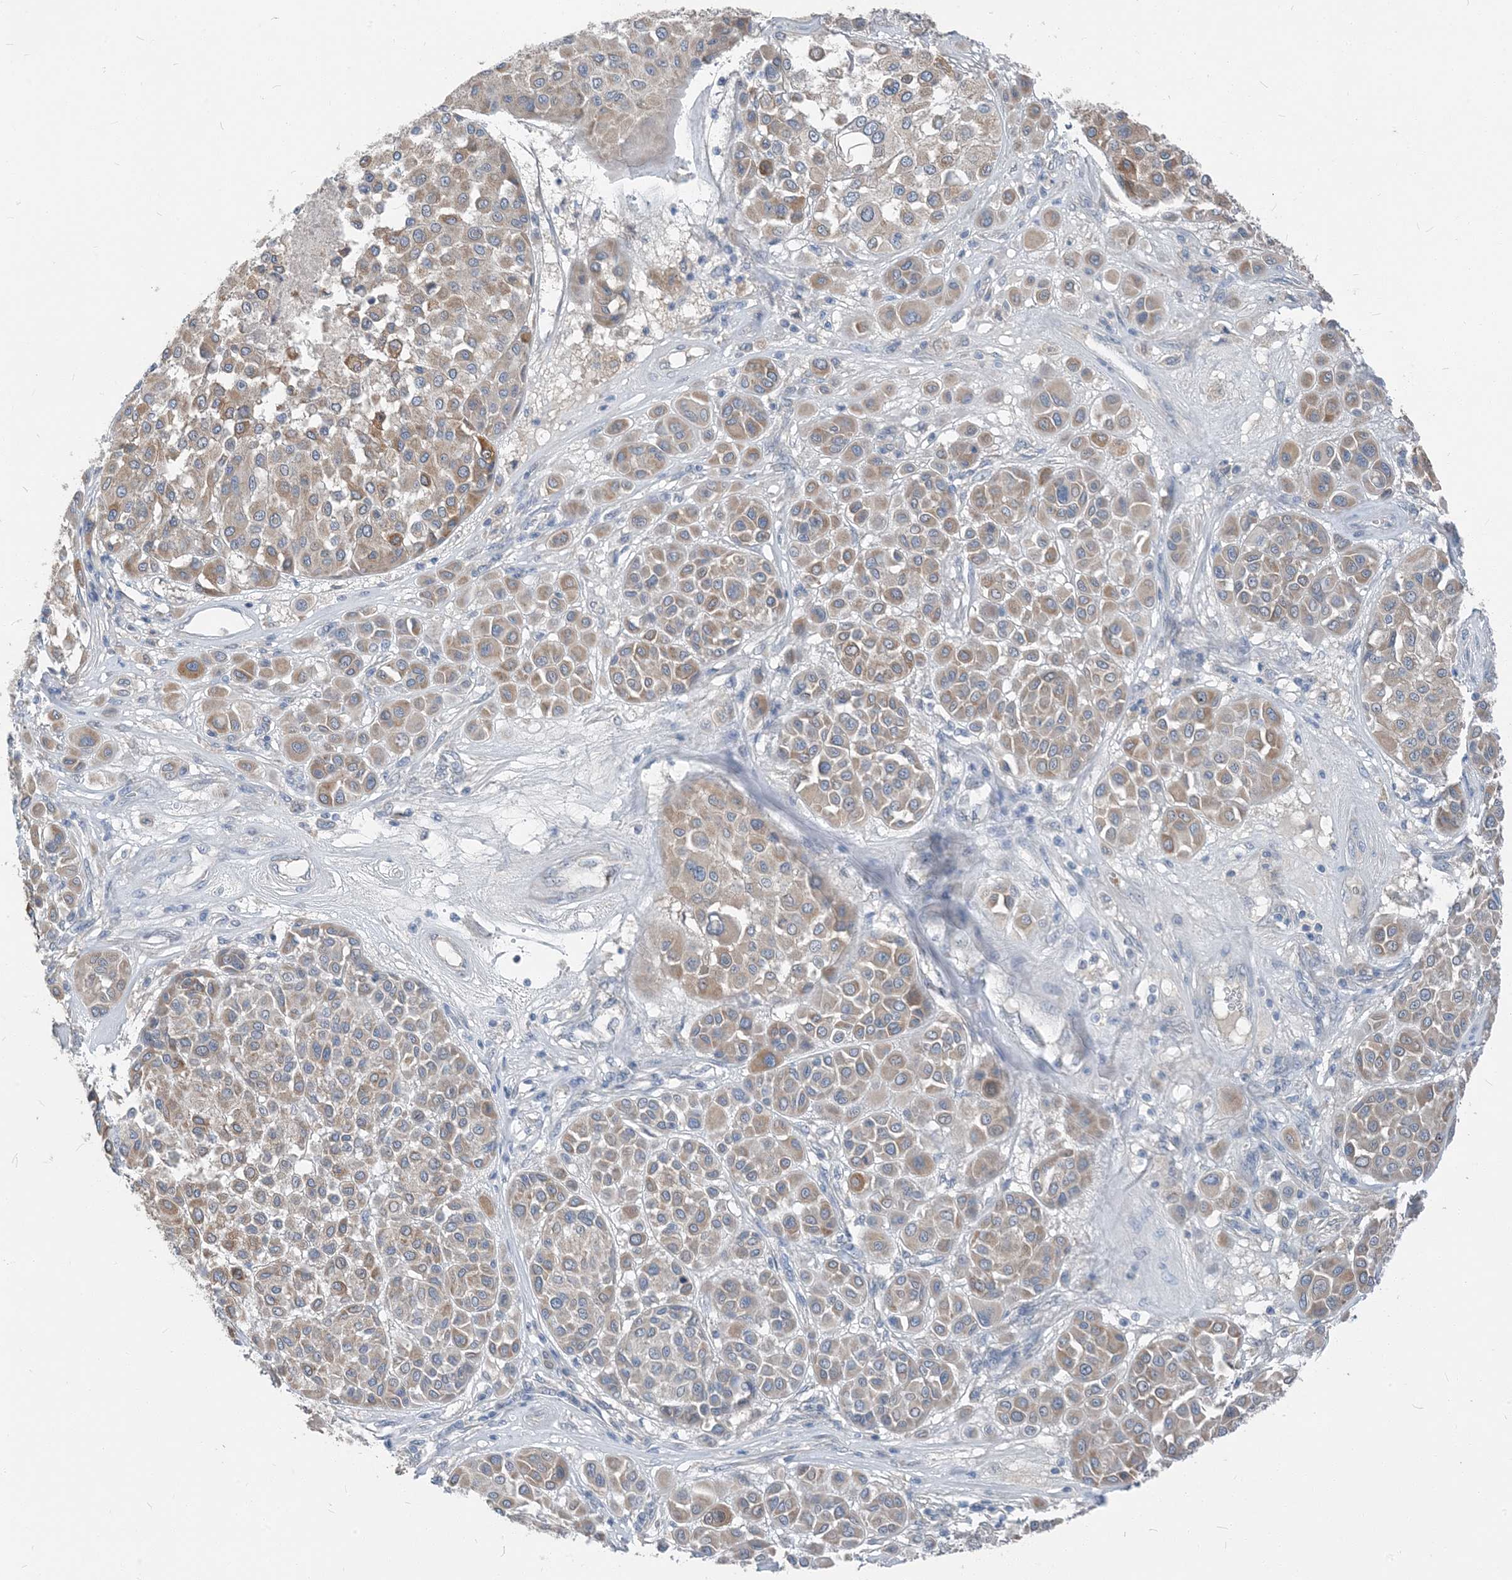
{"staining": {"intensity": "moderate", "quantity": "<25%", "location": "cytoplasmic/membranous"}, "tissue": "melanoma", "cell_type": "Tumor cells", "image_type": "cancer", "snomed": [{"axis": "morphology", "description": "Malignant melanoma, Metastatic site"}, {"axis": "topography", "description": "Soft tissue"}], "caption": "The image reveals staining of melanoma, revealing moderate cytoplasmic/membranous protein positivity (brown color) within tumor cells.", "gene": "NCOA7", "patient": {"sex": "male", "age": 41}}